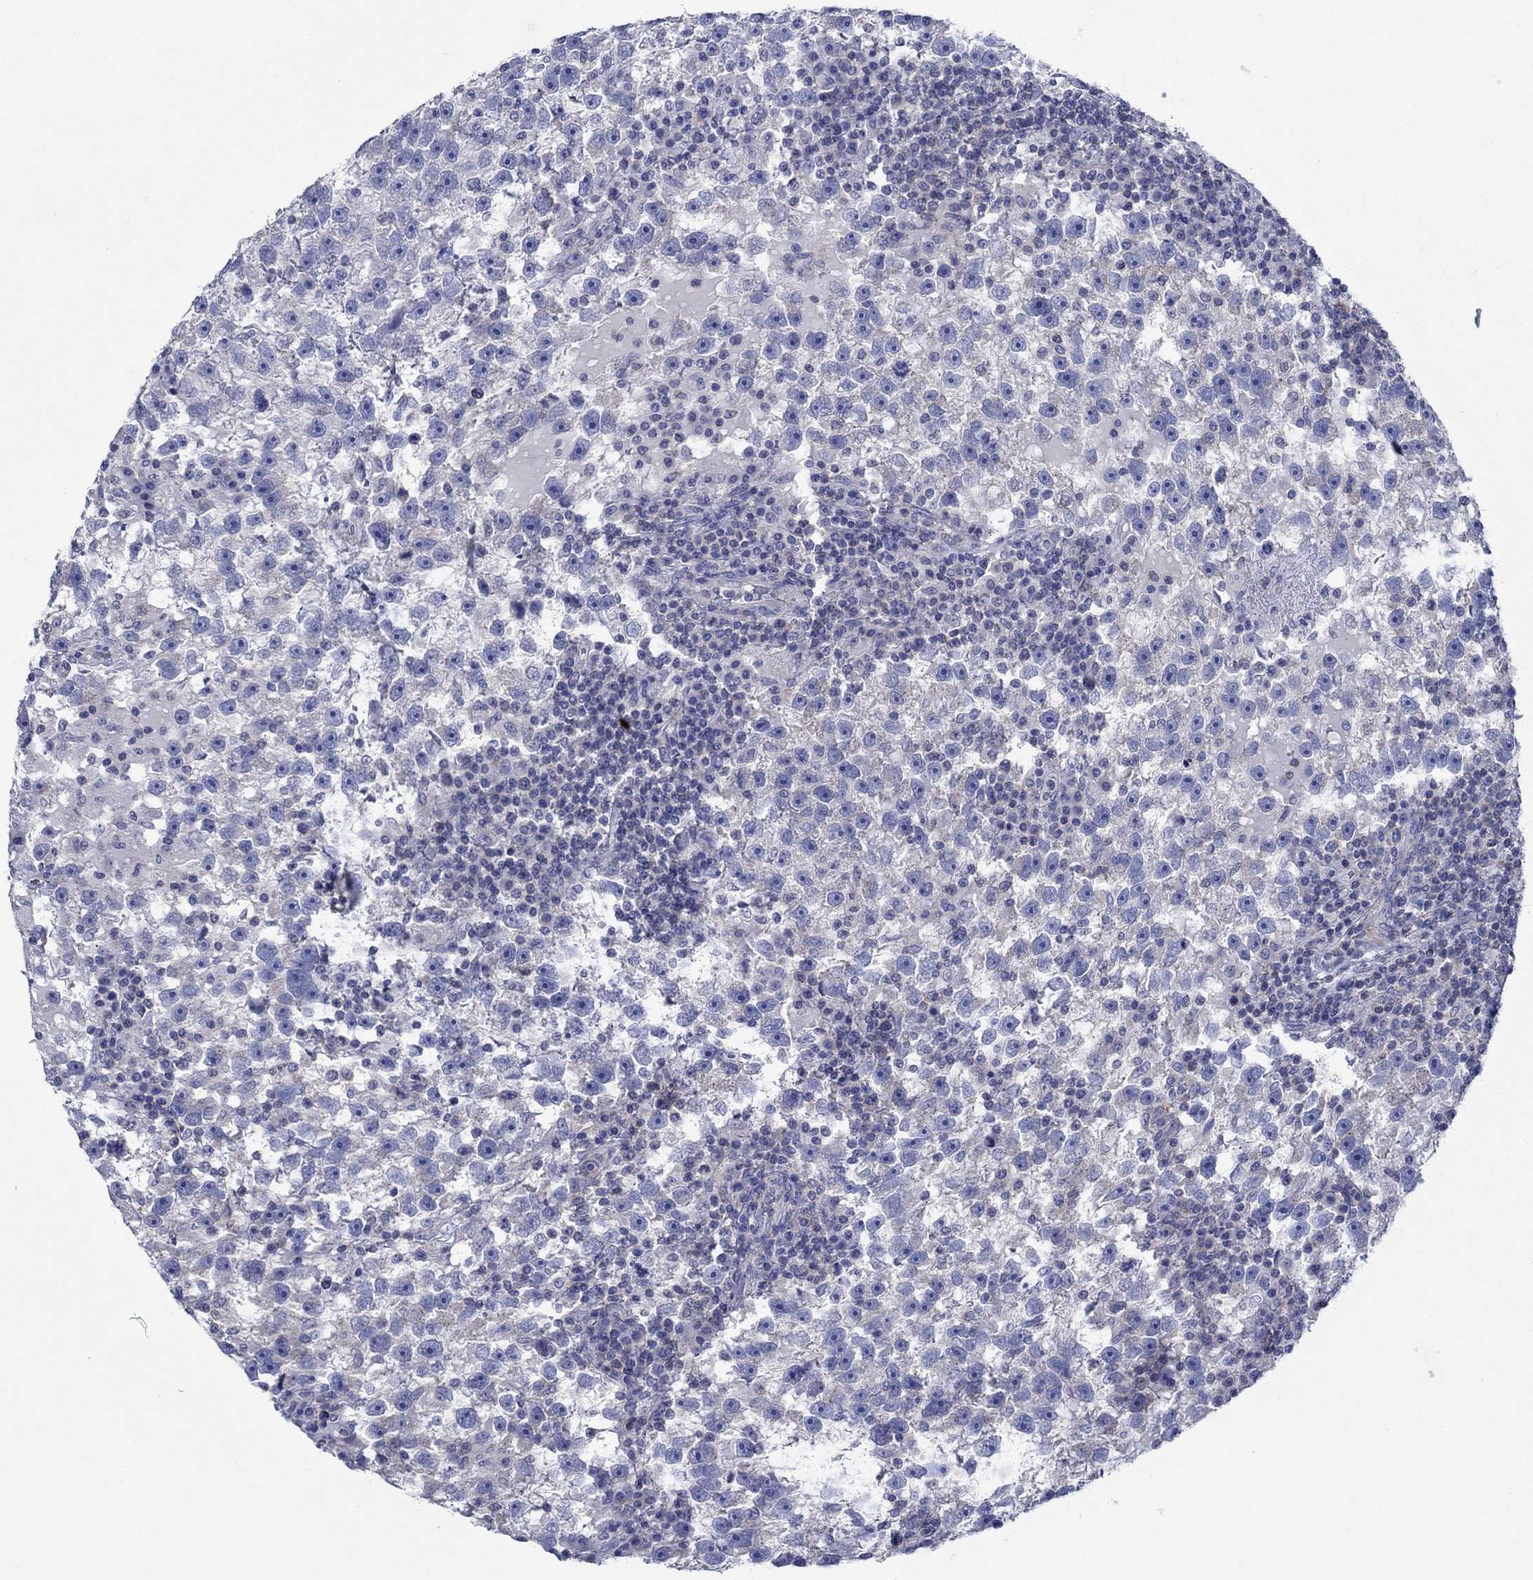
{"staining": {"intensity": "negative", "quantity": "none", "location": "none"}, "tissue": "testis cancer", "cell_type": "Tumor cells", "image_type": "cancer", "snomed": [{"axis": "morphology", "description": "Seminoma, NOS"}, {"axis": "topography", "description": "Testis"}], "caption": "Testis cancer was stained to show a protein in brown. There is no significant expression in tumor cells.", "gene": "SULT2B1", "patient": {"sex": "male", "age": 47}}